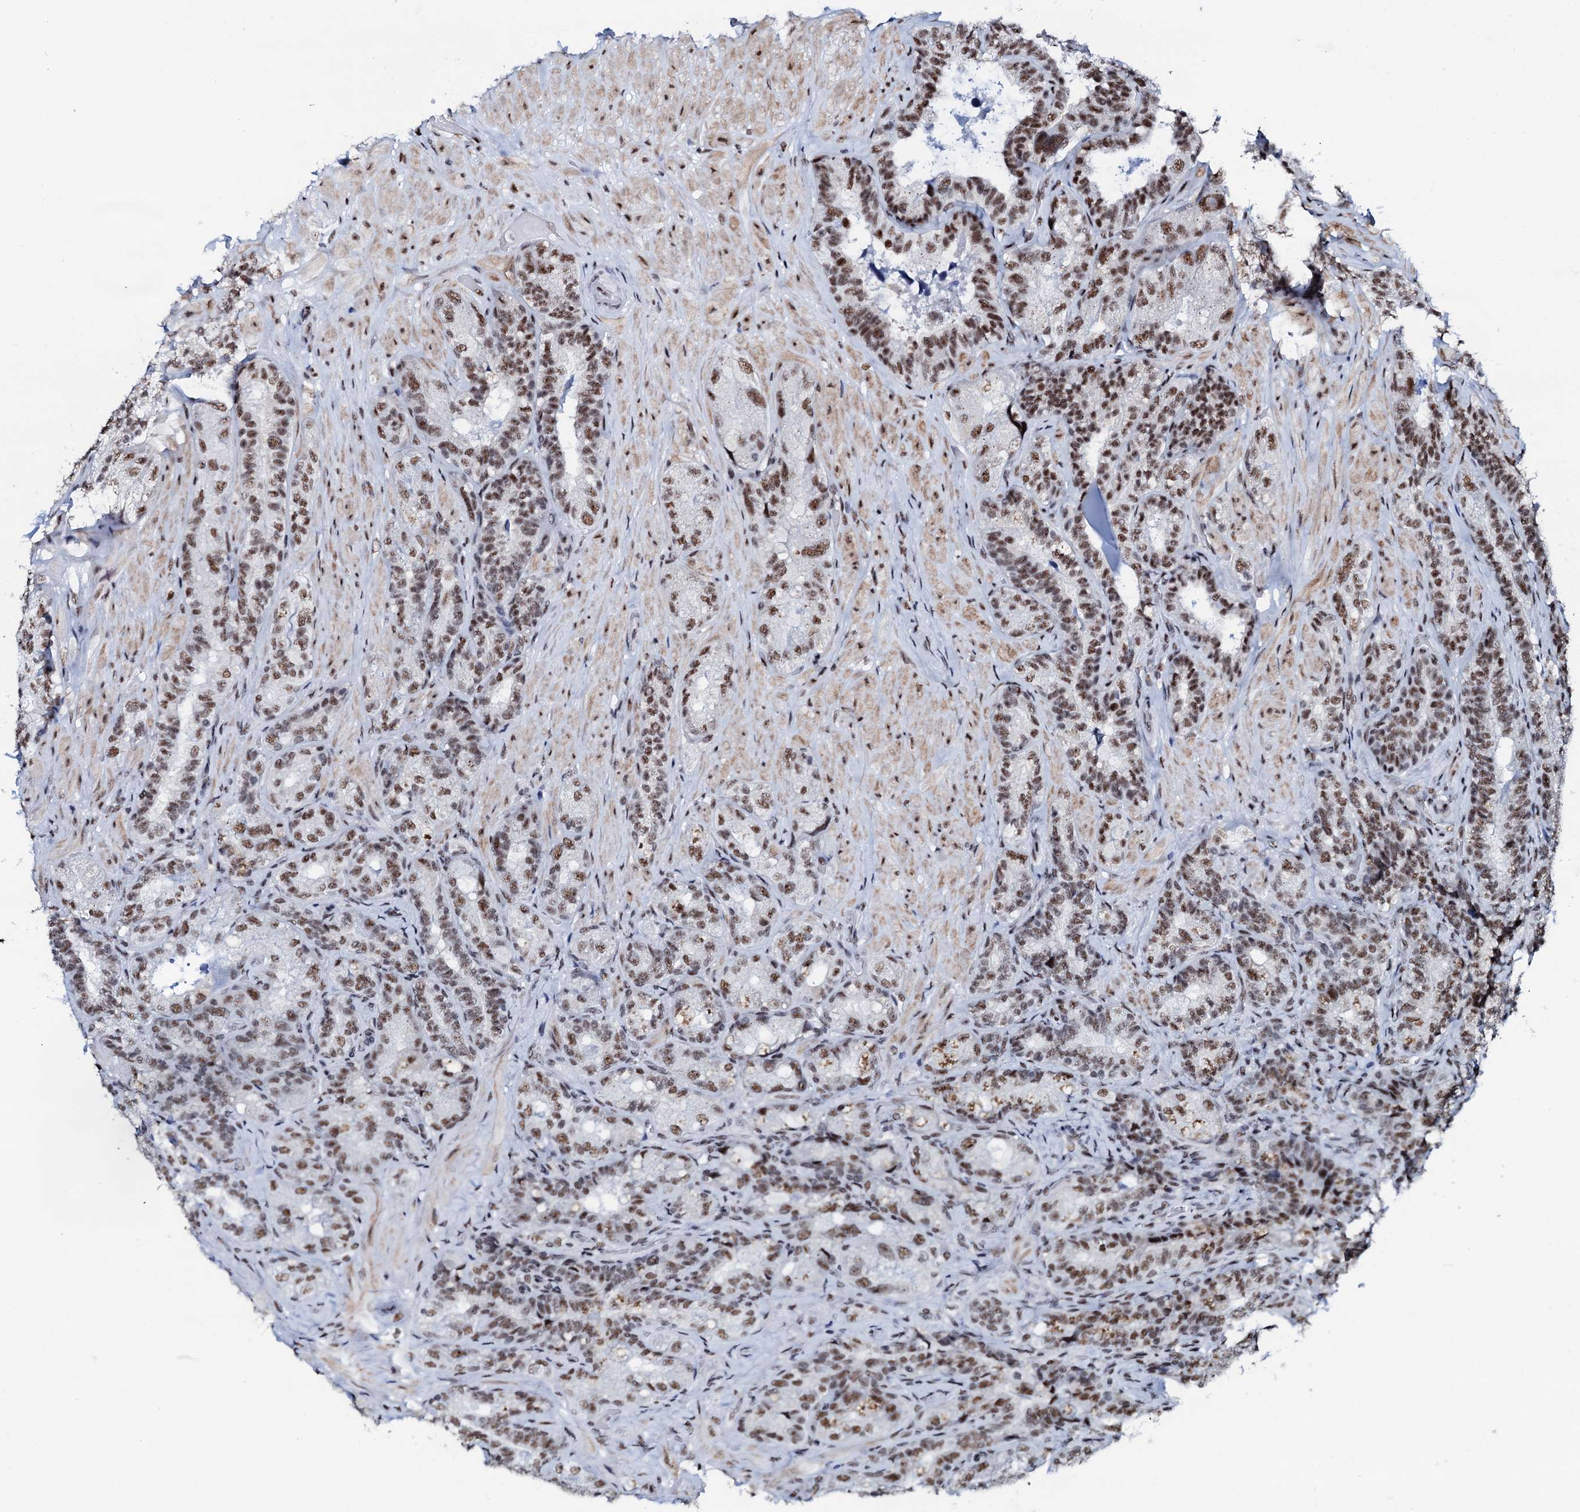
{"staining": {"intensity": "moderate", "quantity": ">75%", "location": "nuclear"}, "tissue": "seminal vesicle", "cell_type": "Glandular cells", "image_type": "normal", "snomed": [{"axis": "morphology", "description": "Normal tissue, NOS"}, {"axis": "topography", "description": "Prostate and seminal vesicle, NOS"}, {"axis": "topography", "description": "Prostate"}, {"axis": "topography", "description": "Seminal veicle"}], "caption": "Protein analysis of normal seminal vesicle shows moderate nuclear positivity in about >75% of glandular cells.", "gene": "NKAPD1", "patient": {"sex": "male", "age": 67}}